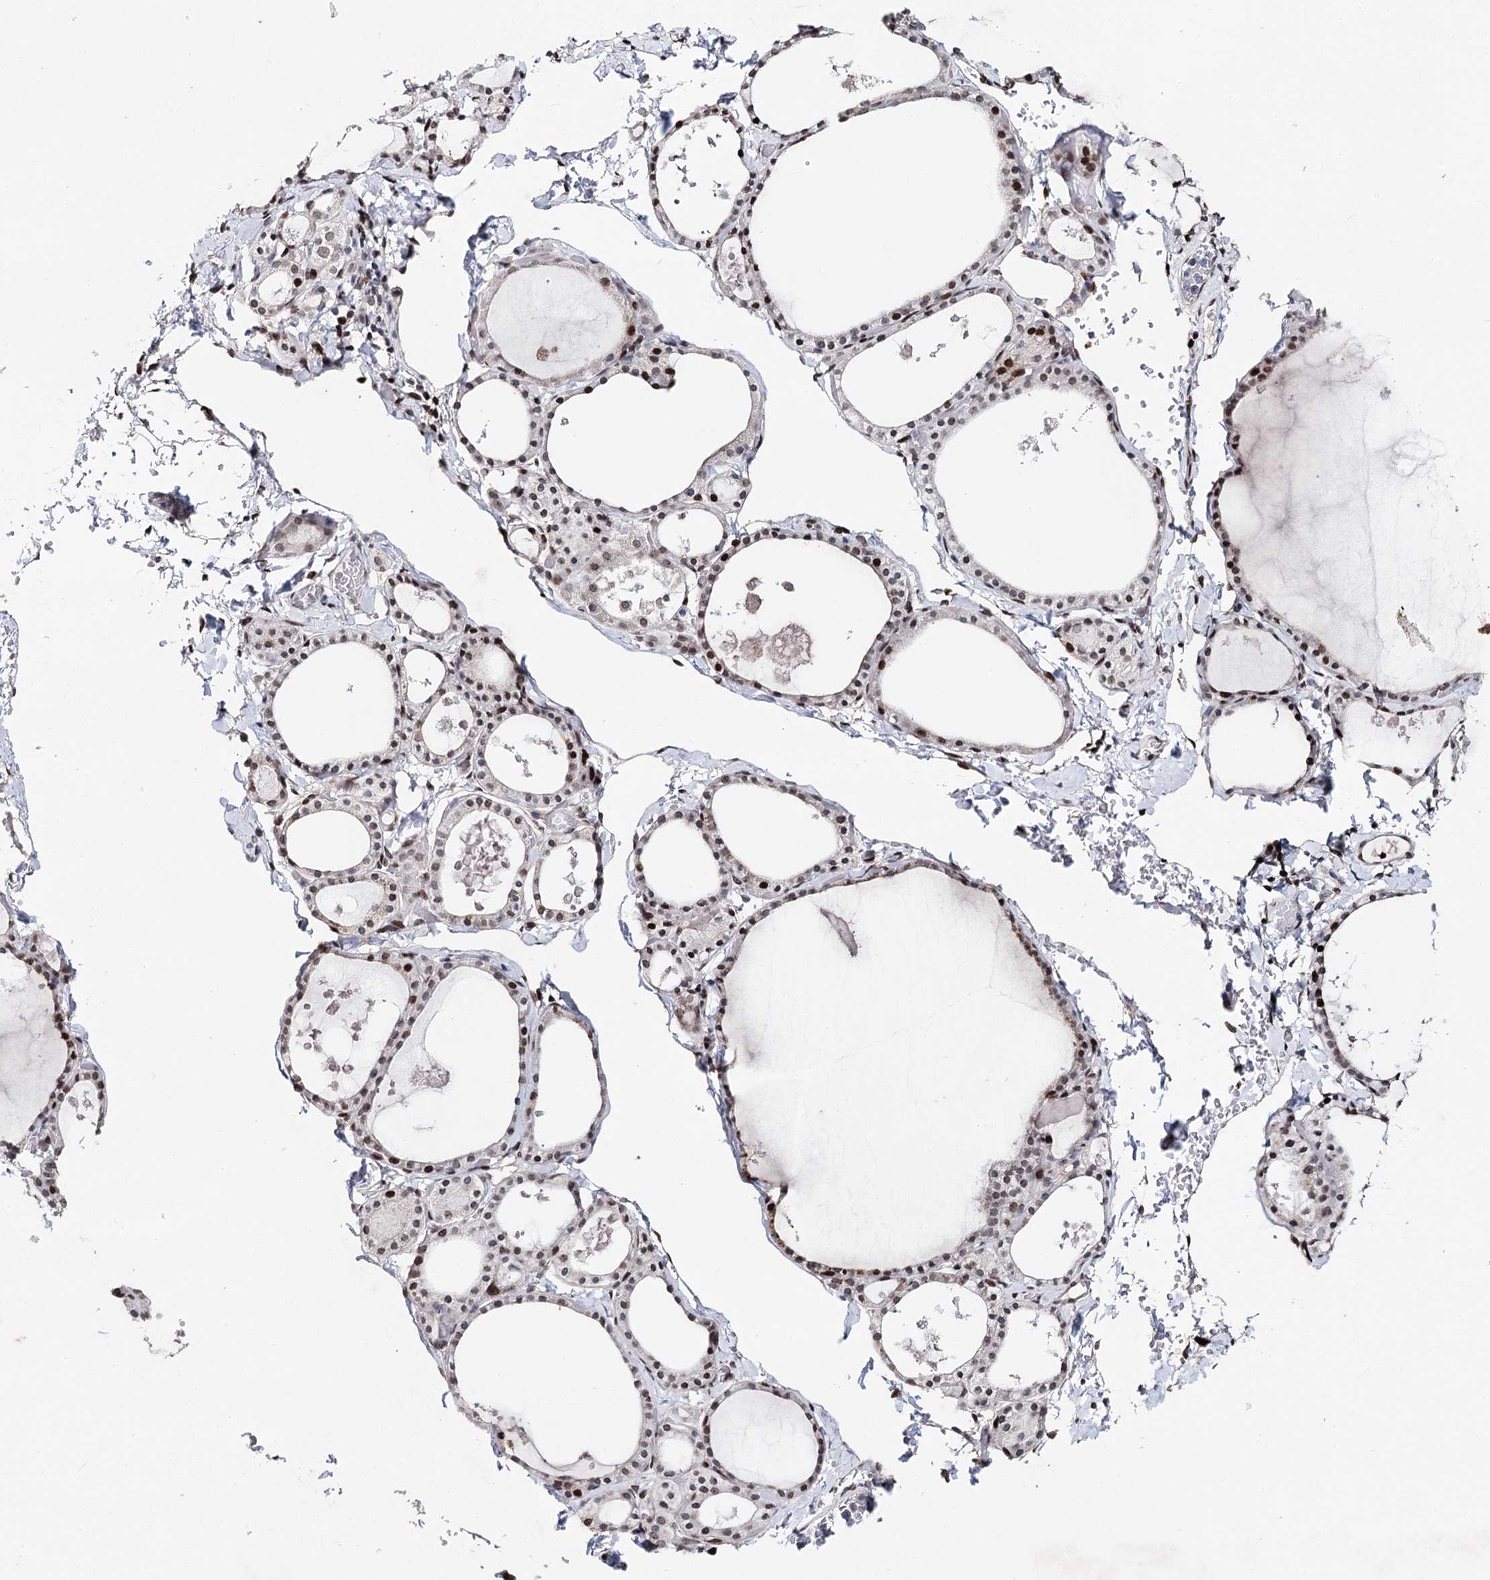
{"staining": {"intensity": "moderate", "quantity": "25%-75%", "location": "nuclear"}, "tissue": "thyroid gland", "cell_type": "Glandular cells", "image_type": "normal", "snomed": [{"axis": "morphology", "description": "Normal tissue, NOS"}, {"axis": "topography", "description": "Thyroid gland"}], "caption": "Benign thyroid gland reveals moderate nuclear staining in approximately 25%-75% of glandular cells Nuclei are stained in blue..", "gene": "FRMD4A", "patient": {"sex": "male", "age": 56}}